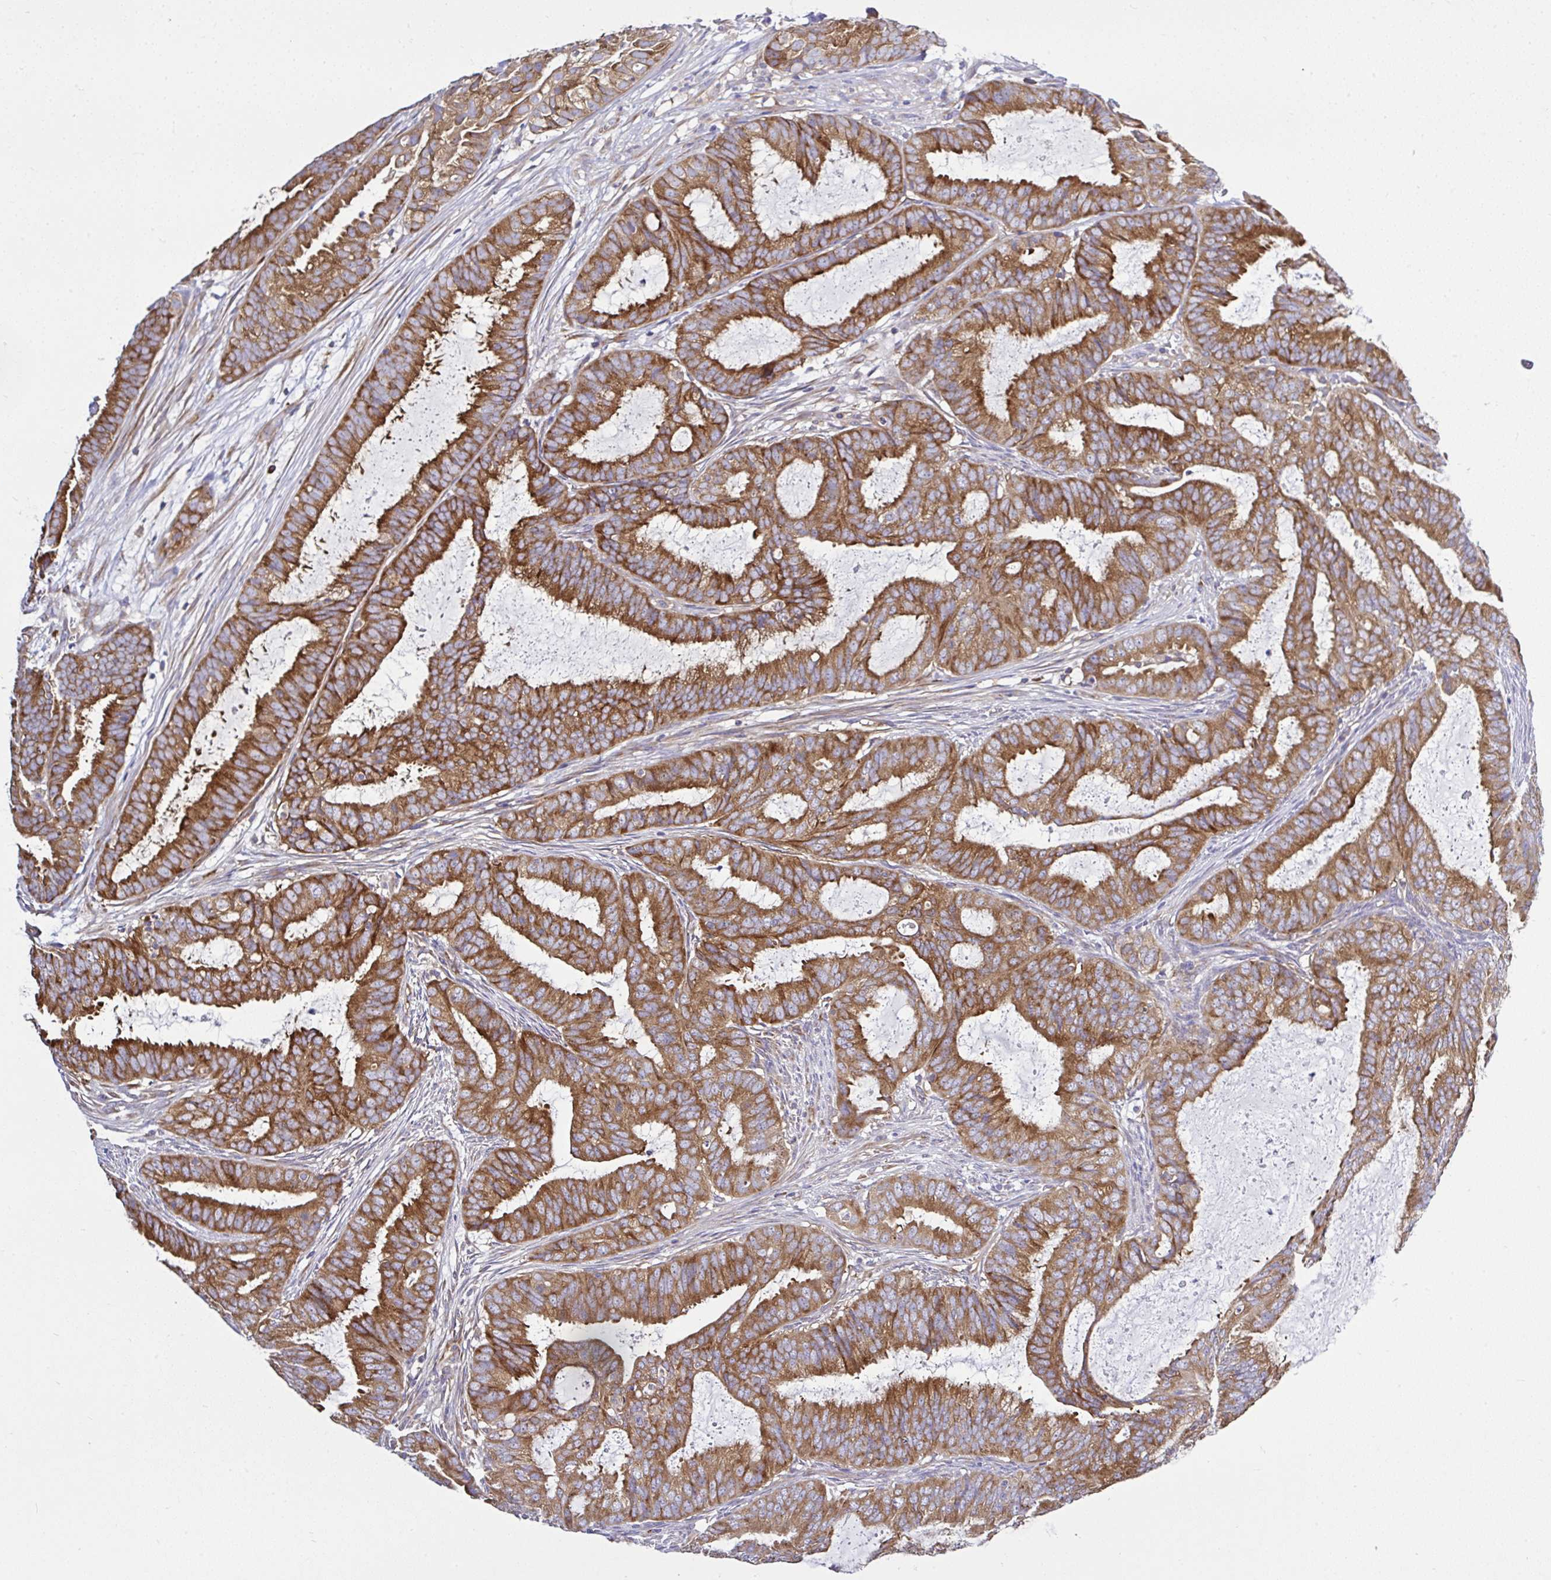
{"staining": {"intensity": "strong", "quantity": ">75%", "location": "cytoplasmic/membranous"}, "tissue": "endometrial cancer", "cell_type": "Tumor cells", "image_type": "cancer", "snomed": [{"axis": "morphology", "description": "Adenocarcinoma, NOS"}, {"axis": "topography", "description": "Endometrium"}], "caption": "Endometrial cancer (adenocarcinoma) stained with DAB (3,3'-diaminobenzidine) immunohistochemistry (IHC) reveals high levels of strong cytoplasmic/membranous staining in about >75% of tumor cells. The protein of interest is shown in brown color, while the nuclei are stained blue.", "gene": "LARS1", "patient": {"sex": "female", "age": 51}}